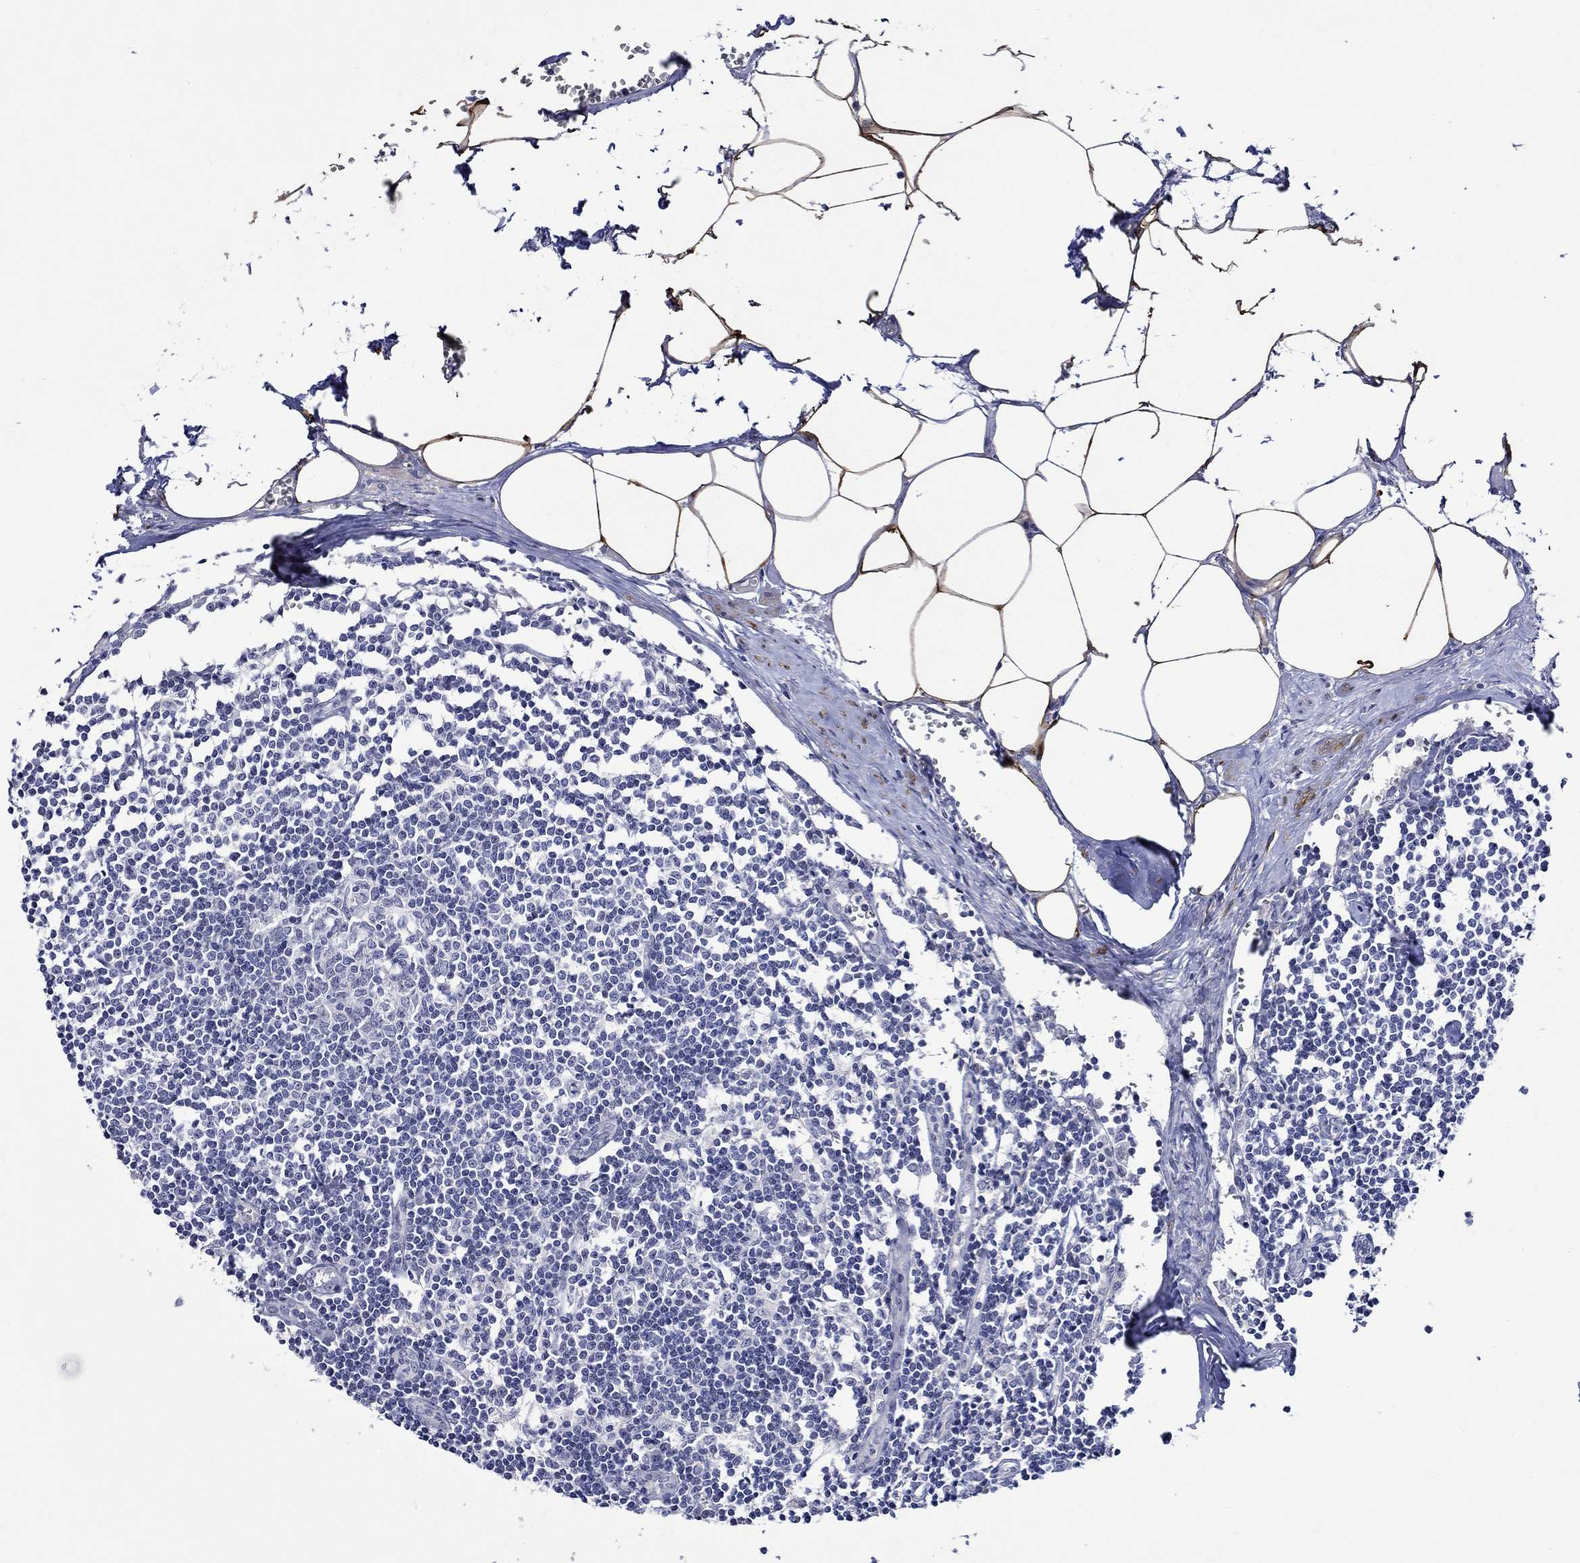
{"staining": {"intensity": "negative", "quantity": "none", "location": "none"}, "tissue": "lymph node", "cell_type": "Non-germinal center cells", "image_type": "normal", "snomed": [{"axis": "morphology", "description": "Normal tissue, NOS"}, {"axis": "topography", "description": "Lymph node"}], "caption": "The histopathology image exhibits no staining of non-germinal center cells in unremarkable lymph node.", "gene": "CRYAB", "patient": {"sex": "male", "age": 59}}